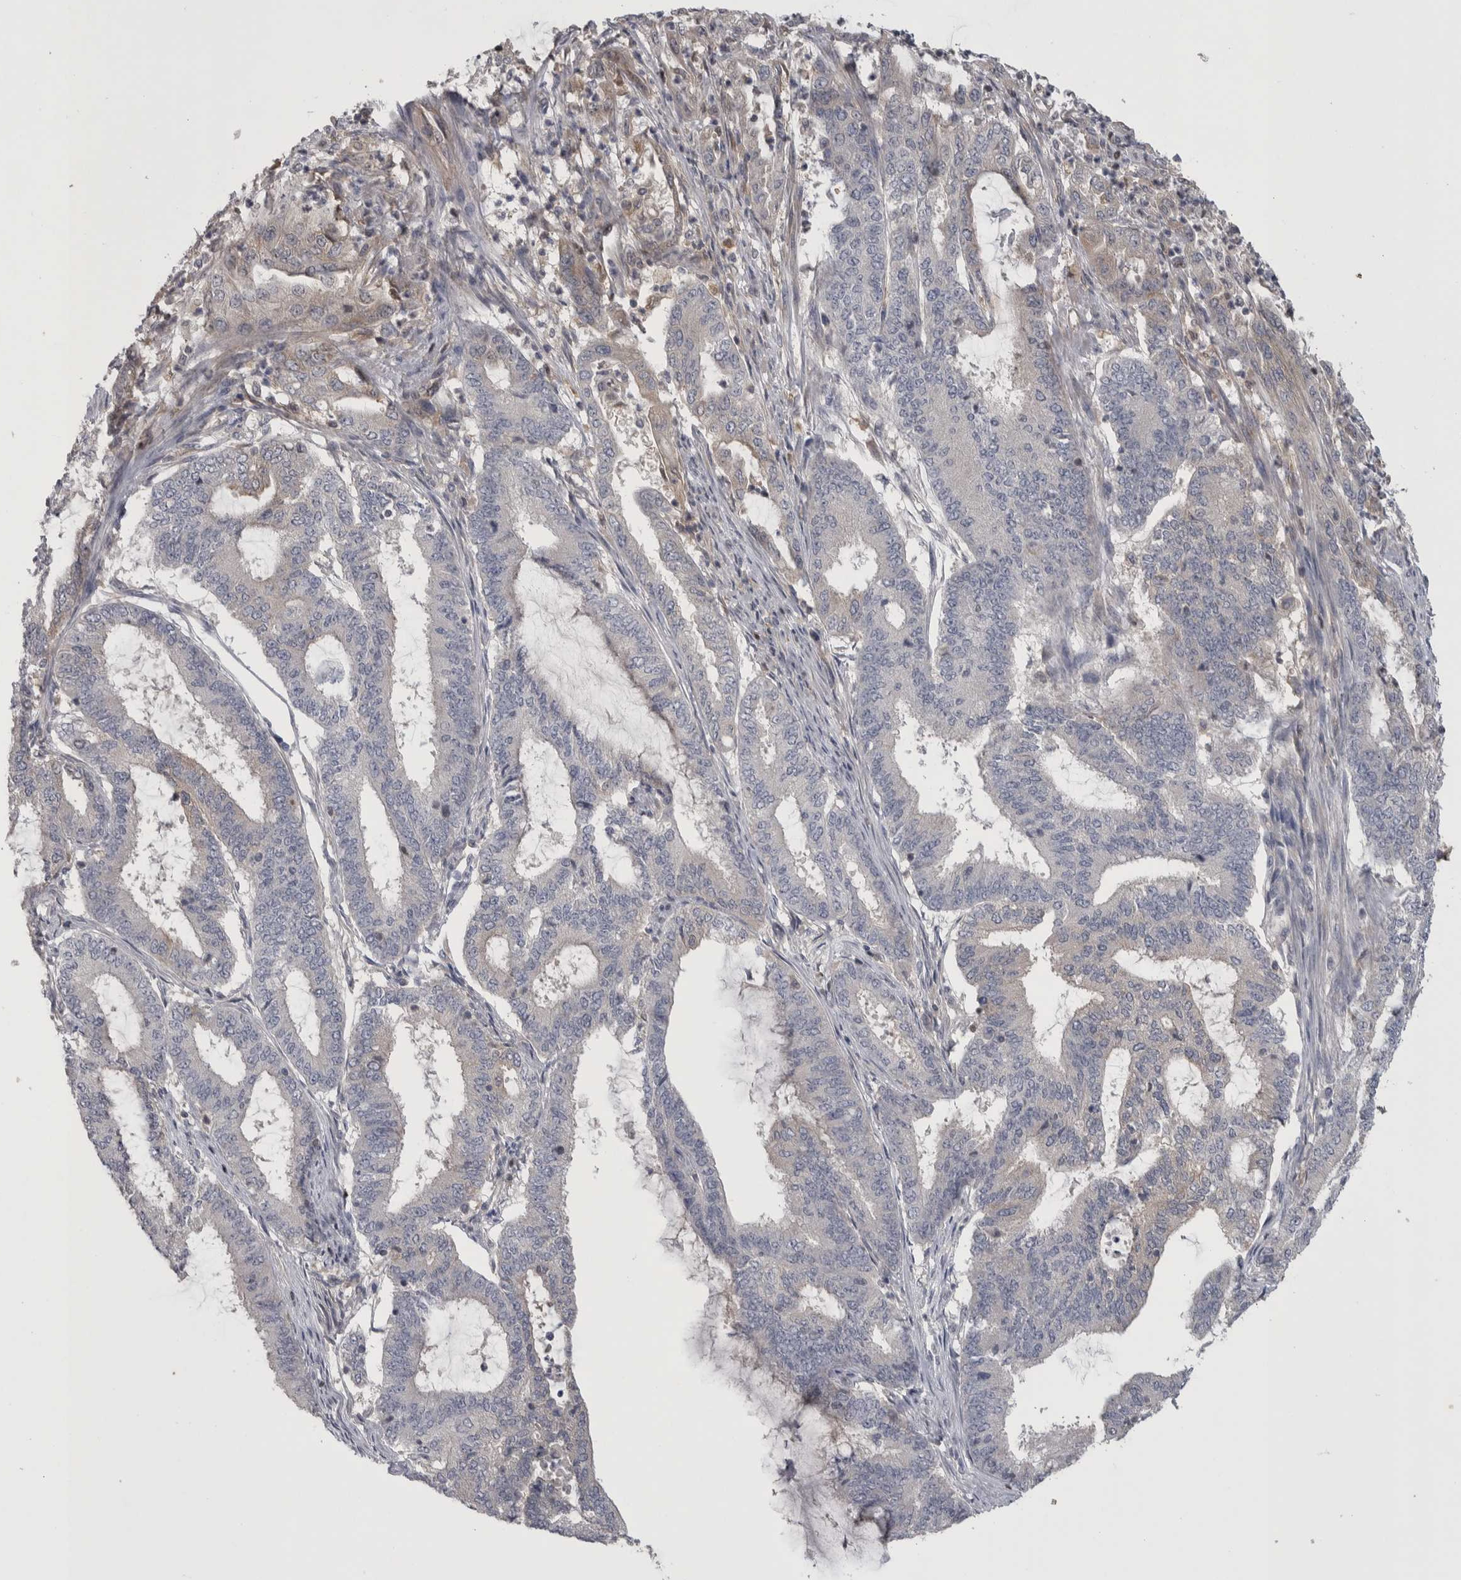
{"staining": {"intensity": "negative", "quantity": "none", "location": "none"}, "tissue": "endometrial cancer", "cell_type": "Tumor cells", "image_type": "cancer", "snomed": [{"axis": "morphology", "description": "Adenocarcinoma, NOS"}, {"axis": "topography", "description": "Endometrium"}], "caption": "Adenocarcinoma (endometrial) was stained to show a protein in brown. There is no significant expression in tumor cells.", "gene": "NFKB2", "patient": {"sex": "female", "age": 51}}